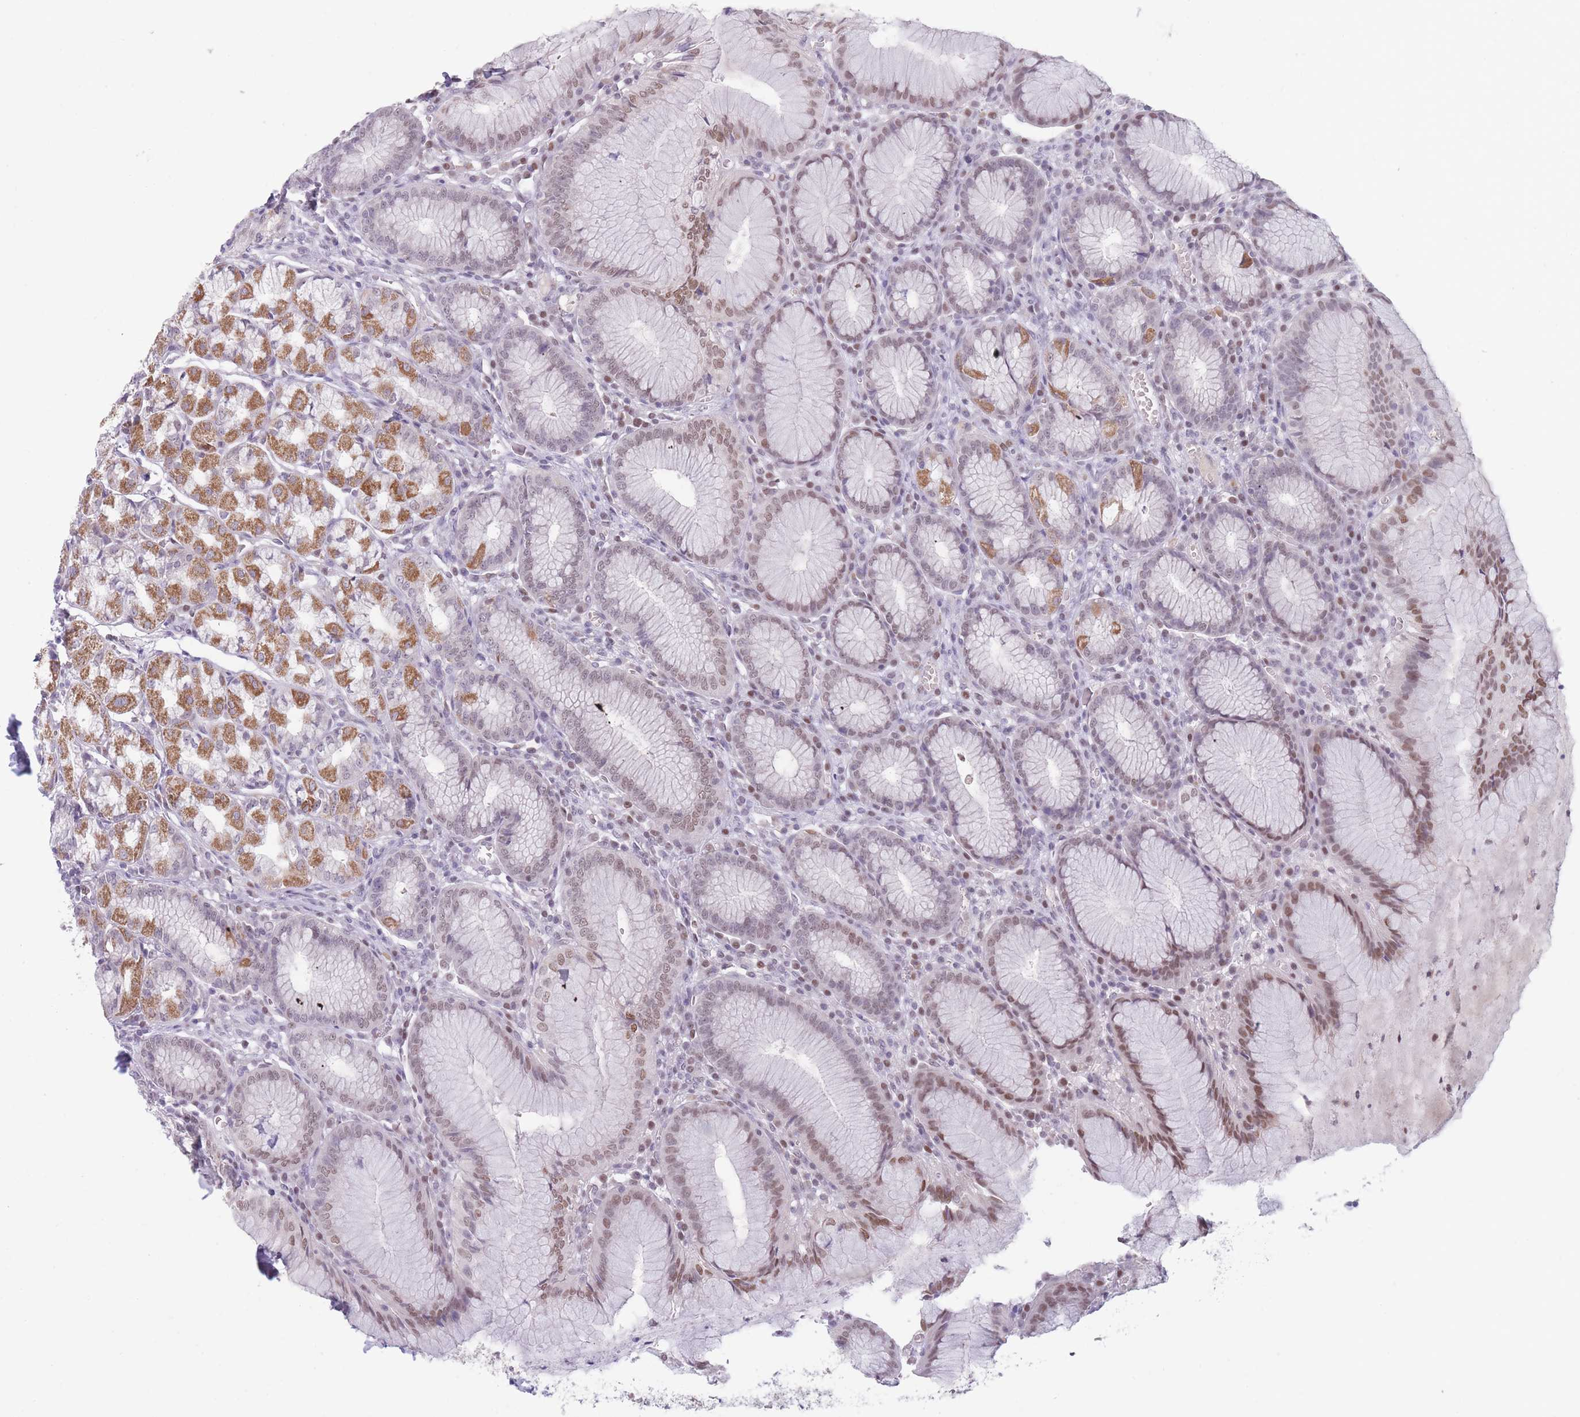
{"staining": {"intensity": "moderate", "quantity": "25%-75%", "location": "cytoplasmic/membranous,nuclear"}, "tissue": "stomach", "cell_type": "Glandular cells", "image_type": "normal", "snomed": [{"axis": "morphology", "description": "Normal tissue, NOS"}, {"axis": "topography", "description": "Stomach"}], "caption": "Protein positivity by IHC displays moderate cytoplasmic/membranous,nuclear staining in about 25%-75% of glandular cells in normal stomach.", "gene": "ARID3B", "patient": {"sex": "male", "age": 55}}